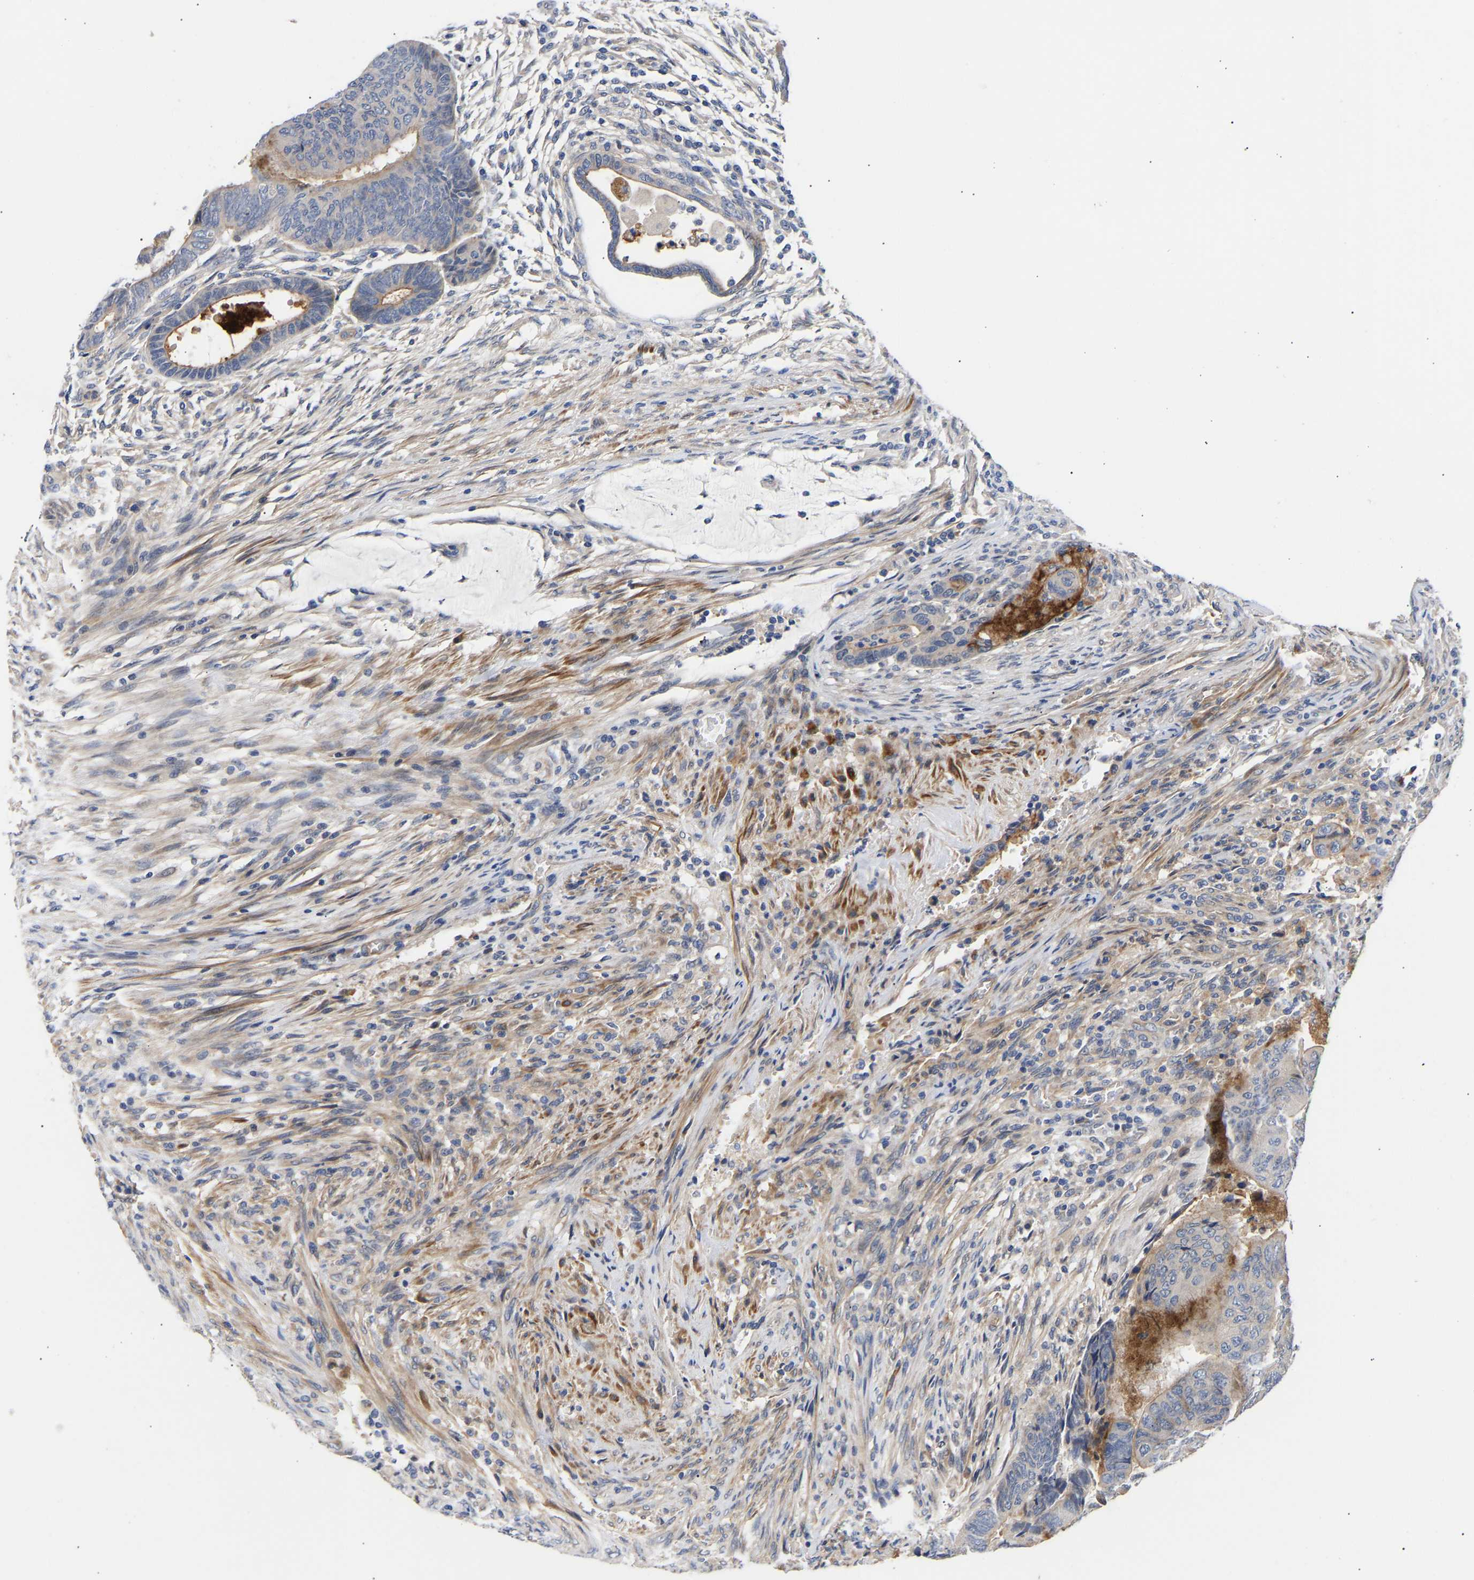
{"staining": {"intensity": "moderate", "quantity": "<25%", "location": "cytoplasmic/membranous"}, "tissue": "colorectal cancer", "cell_type": "Tumor cells", "image_type": "cancer", "snomed": [{"axis": "morphology", "description": "Normal tissue, NOS"}, {"axis": "morphology", "description": "Adenocarcinoma, NOS"}, {"axis": "topography", "description": "Rectum"}, {"axis": "topography", "description": "Peripheral nerve tissue"}], "caption": "The photomicrograph exhibits a brown stain indicating the presence of a protein in the cytoplasmic/membranous of tumor cells in colorectal cancer.", "gene": "KASH5", "patient": {"sex": "male", "age": 92}}